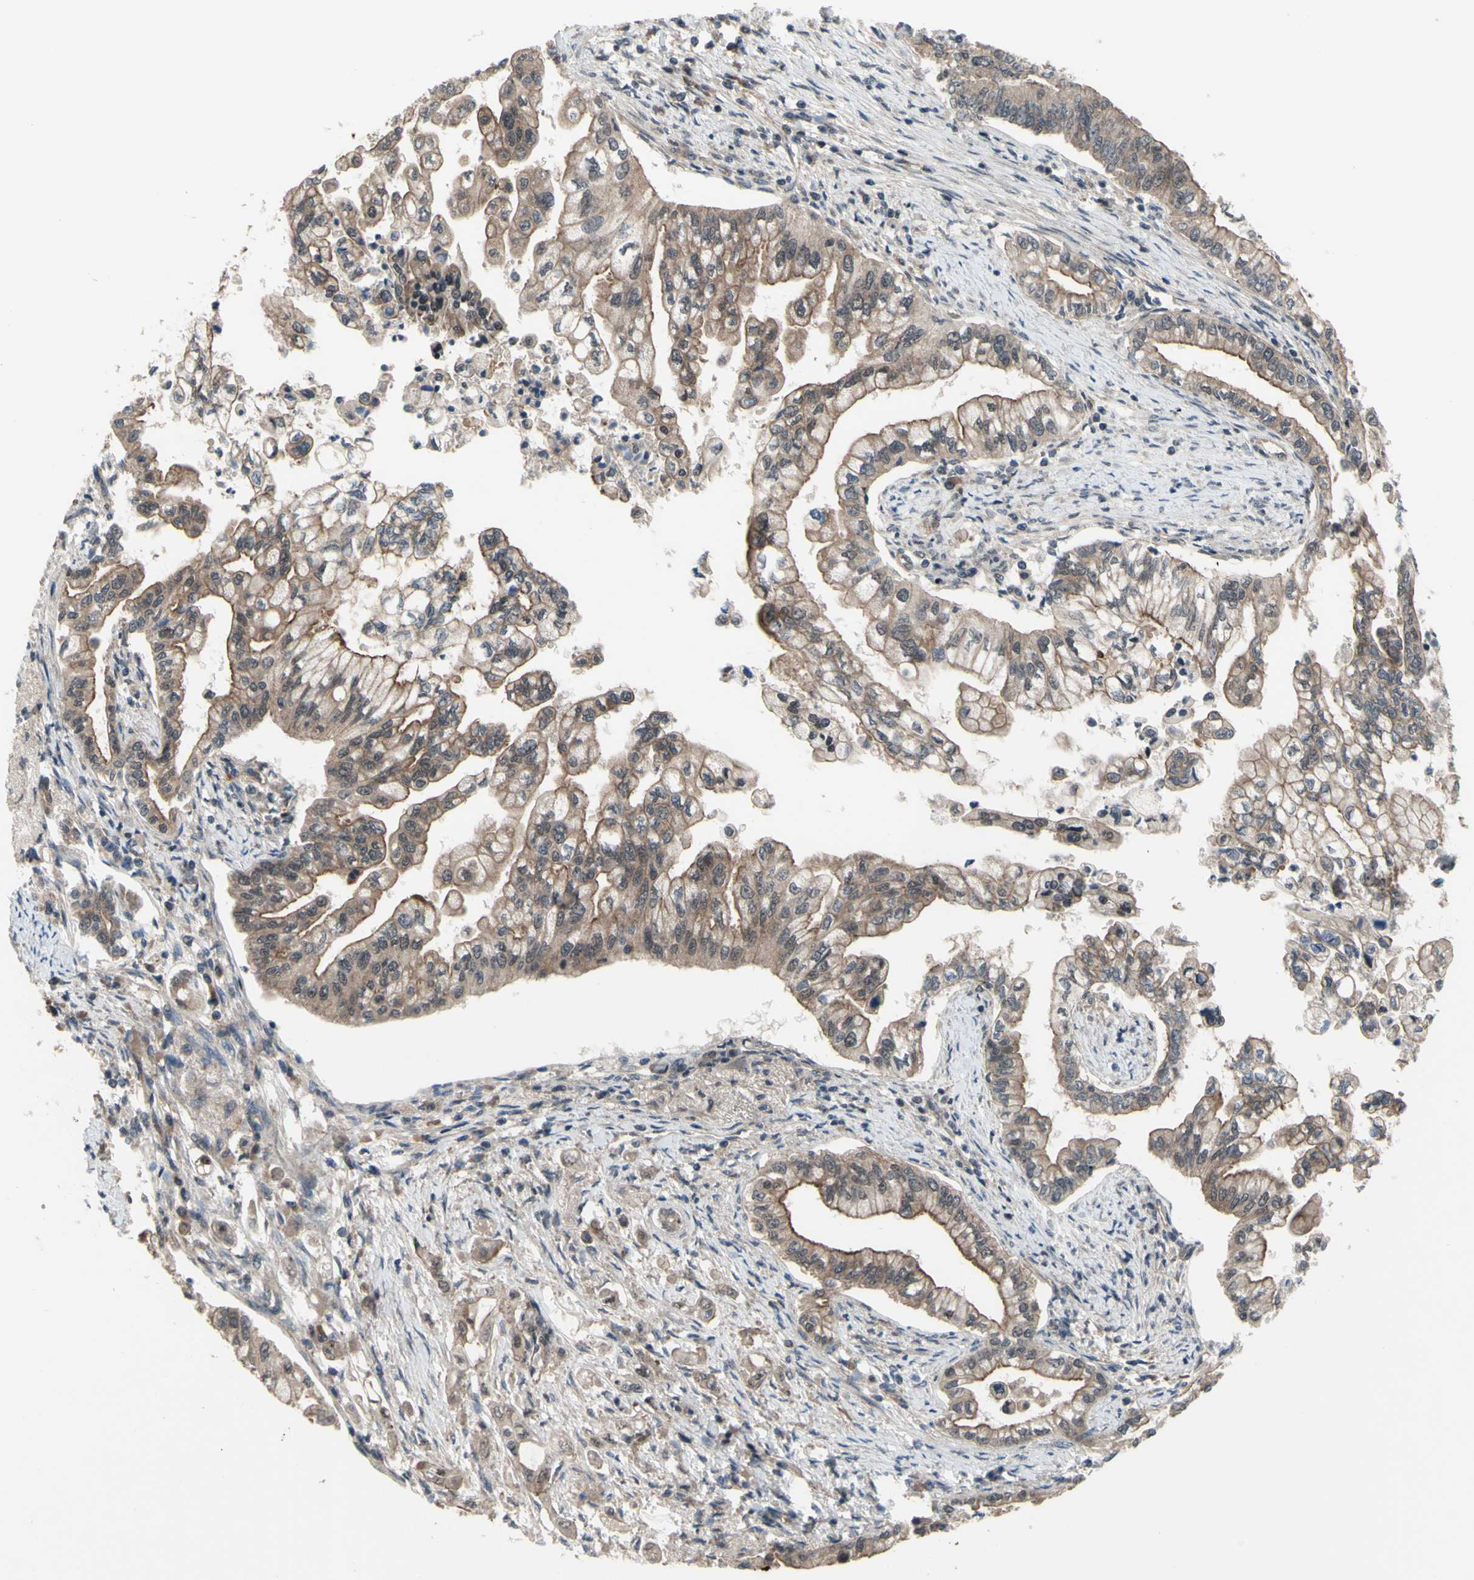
{"staining": {"intensity": "moderate", "quantity": "25%-75%", "location": "cytoplasmic/membranous"}, "tissue": "pancreatic cancer", "cell_type": "Tumor cells", "image_type": "cancer", "snomed": [{"axis": "morphology", "description": "Normal tissue, NOS"}, {"axis": "topography", "description": "Pancreas"}], "caption": "Immunohistochemical staining of human pancreatic cancer demonstrates medium levels of moderate cytoplasmic/membranous expression in about 25%-75% of tumor cells.", "gene": "TRDMT1", "patient": {"sex": "male", "age": 42}}